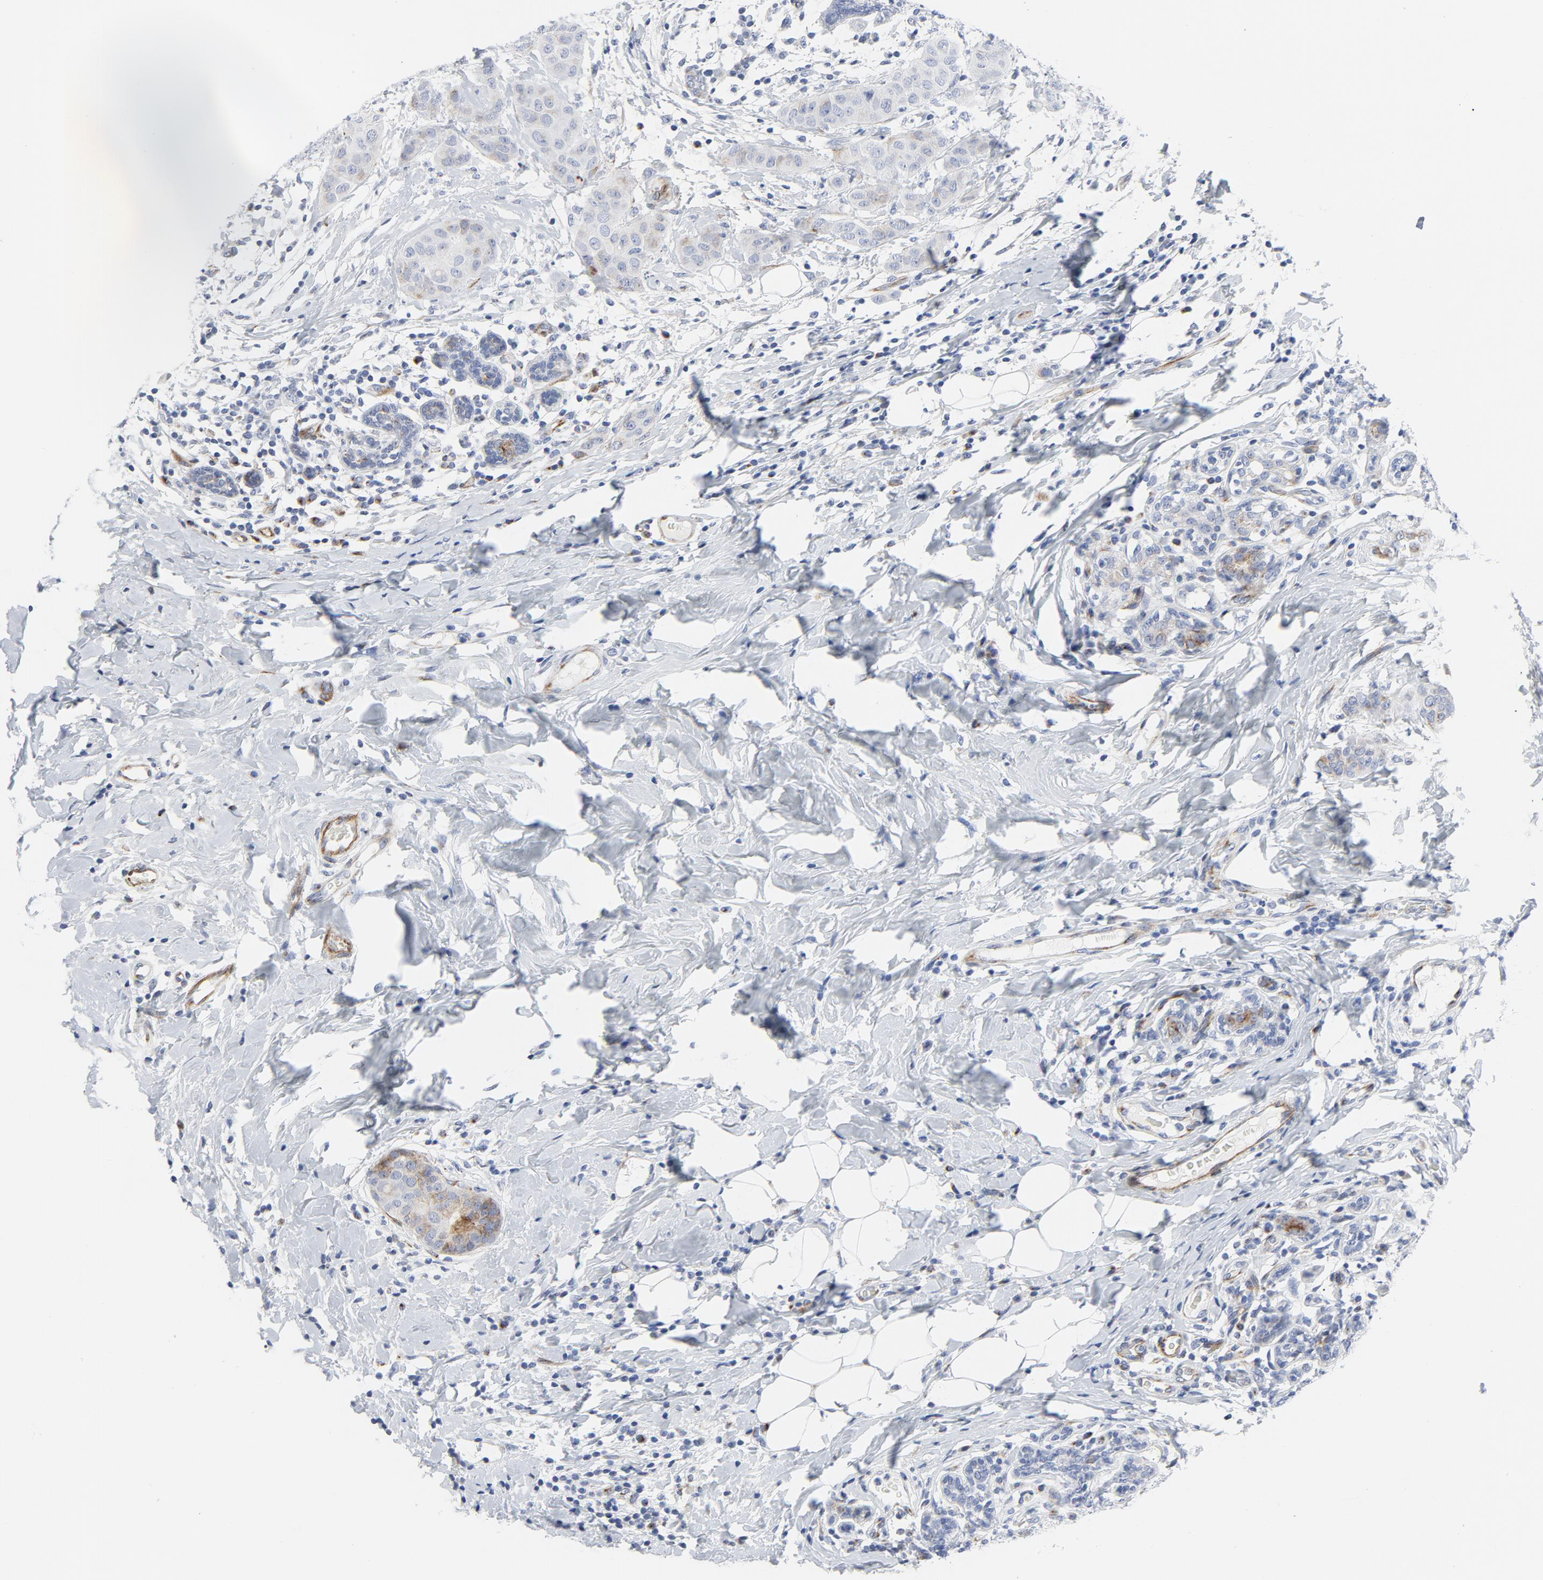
{"staining": {"intensity": "weak", "quantity": "<25%", "location": "cytoplasmic/membranous"}, "tissue": "breast cancer", "cell_type": "Tumor cells", "image_type": "cancer", "snomed": [{"axis": "morphology", "description": "Duct carcinoma"}, {"axis": "topography", "description": "Breast"}], "caption": "DAB (3,3'-diaminobenzidine) immunohistochemical staining of breast intraductal carcinoma displays no significant expression in tumor cells. The staining is performed using DAB brown chromogen with nuclei counter-stained in using hematoxylin.", "gene": "TUBB1", "patient": {"sex": "female", "age": 40}}